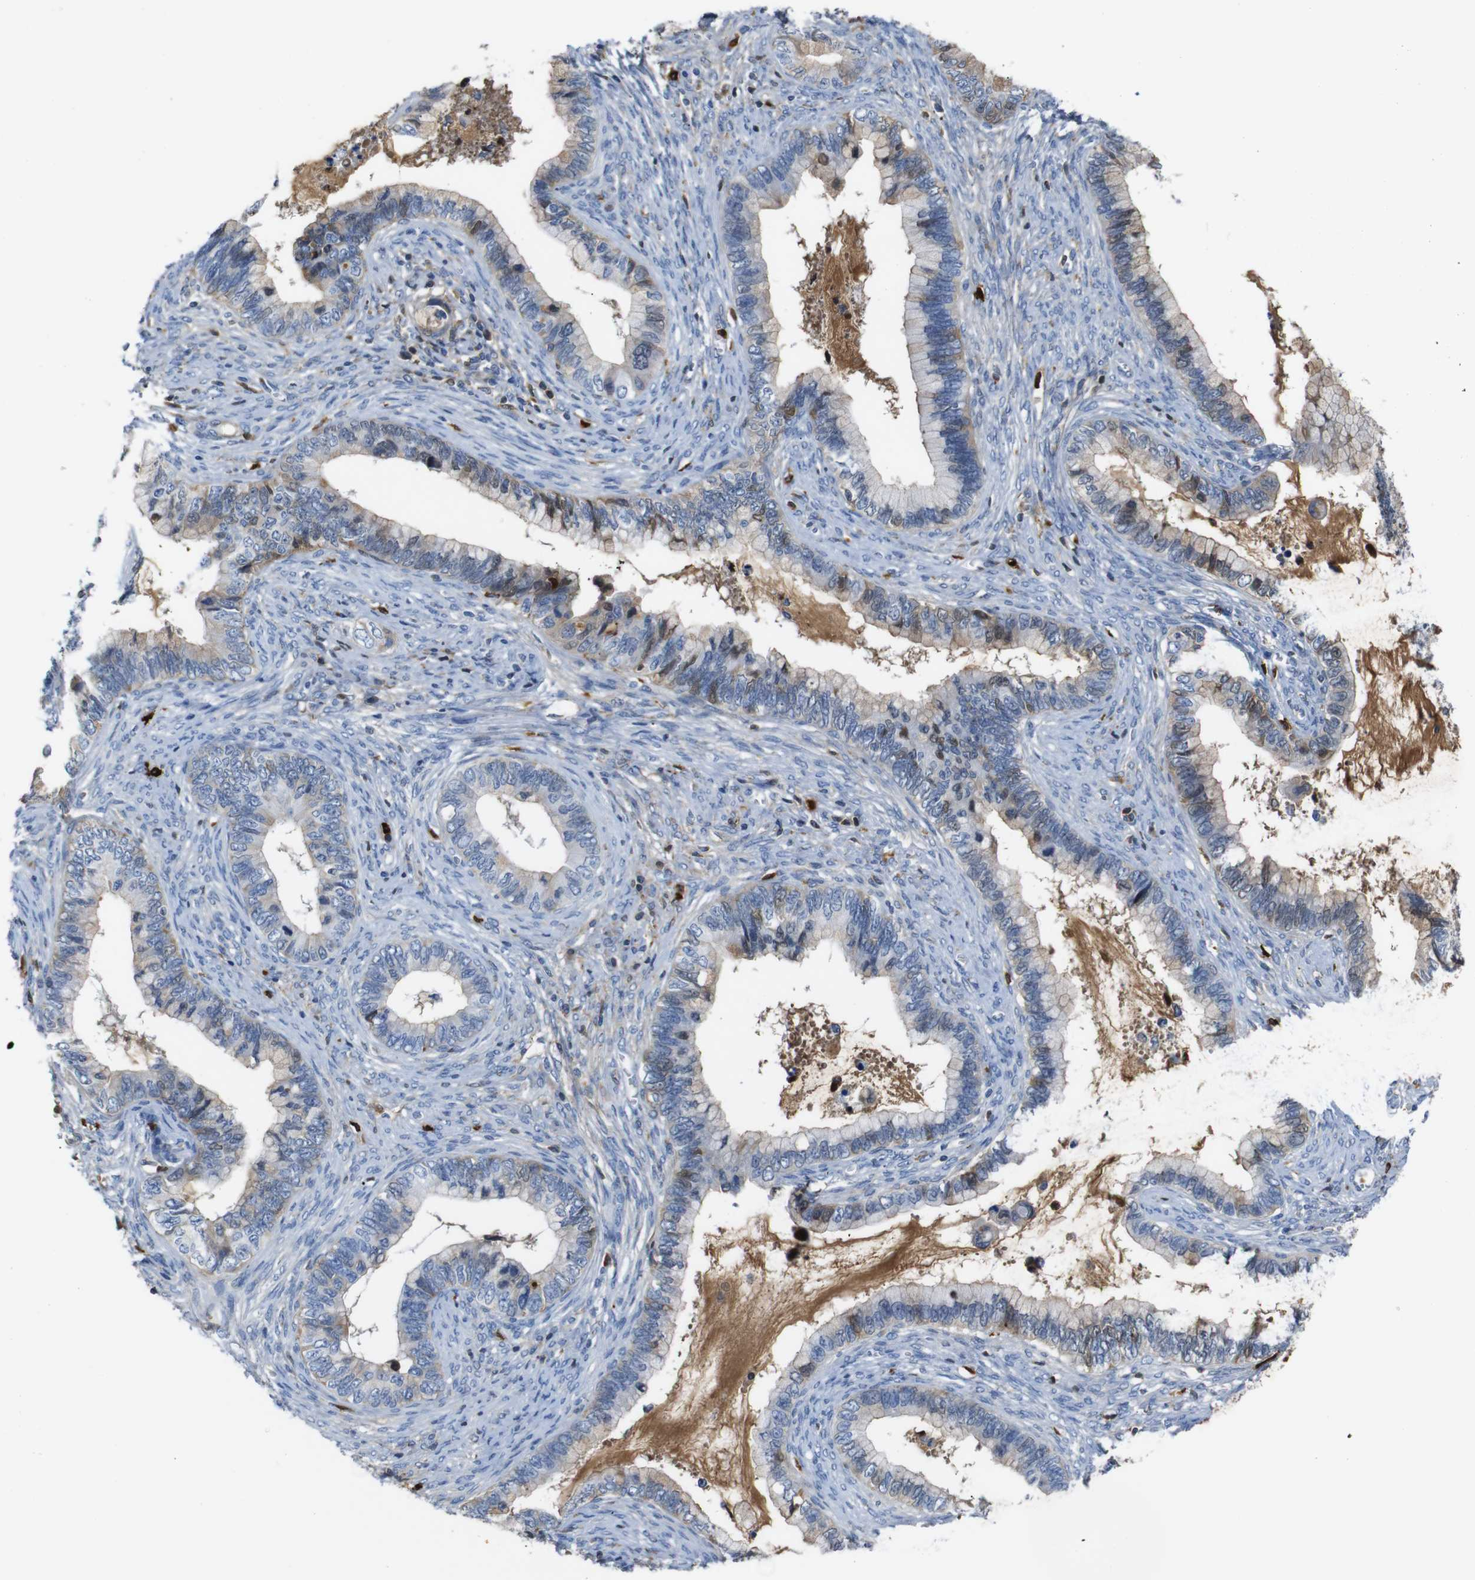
{"staining": {"intensity": "weak", "quantity": "25%-75%", "location": "cytoplasmic/membranous"}, "tissue": "cervical cancer", "cell_type": "Tumor cells", "image_type": "cancer", "snomed": [{"axis": "morphology", "description": "Adenocarcinoma, NOS"}, {"axis": "topography", "description": "Cervix"}], "caption": "Adenocarcinoma (cervical) stained with a brown dye demonstrates weak cytoplasmic/membranous positive expression in approximately 25%-75% of tumor cells.", "gene": "SERPINA1", "patient": {"sex": "female", "age": 44}}